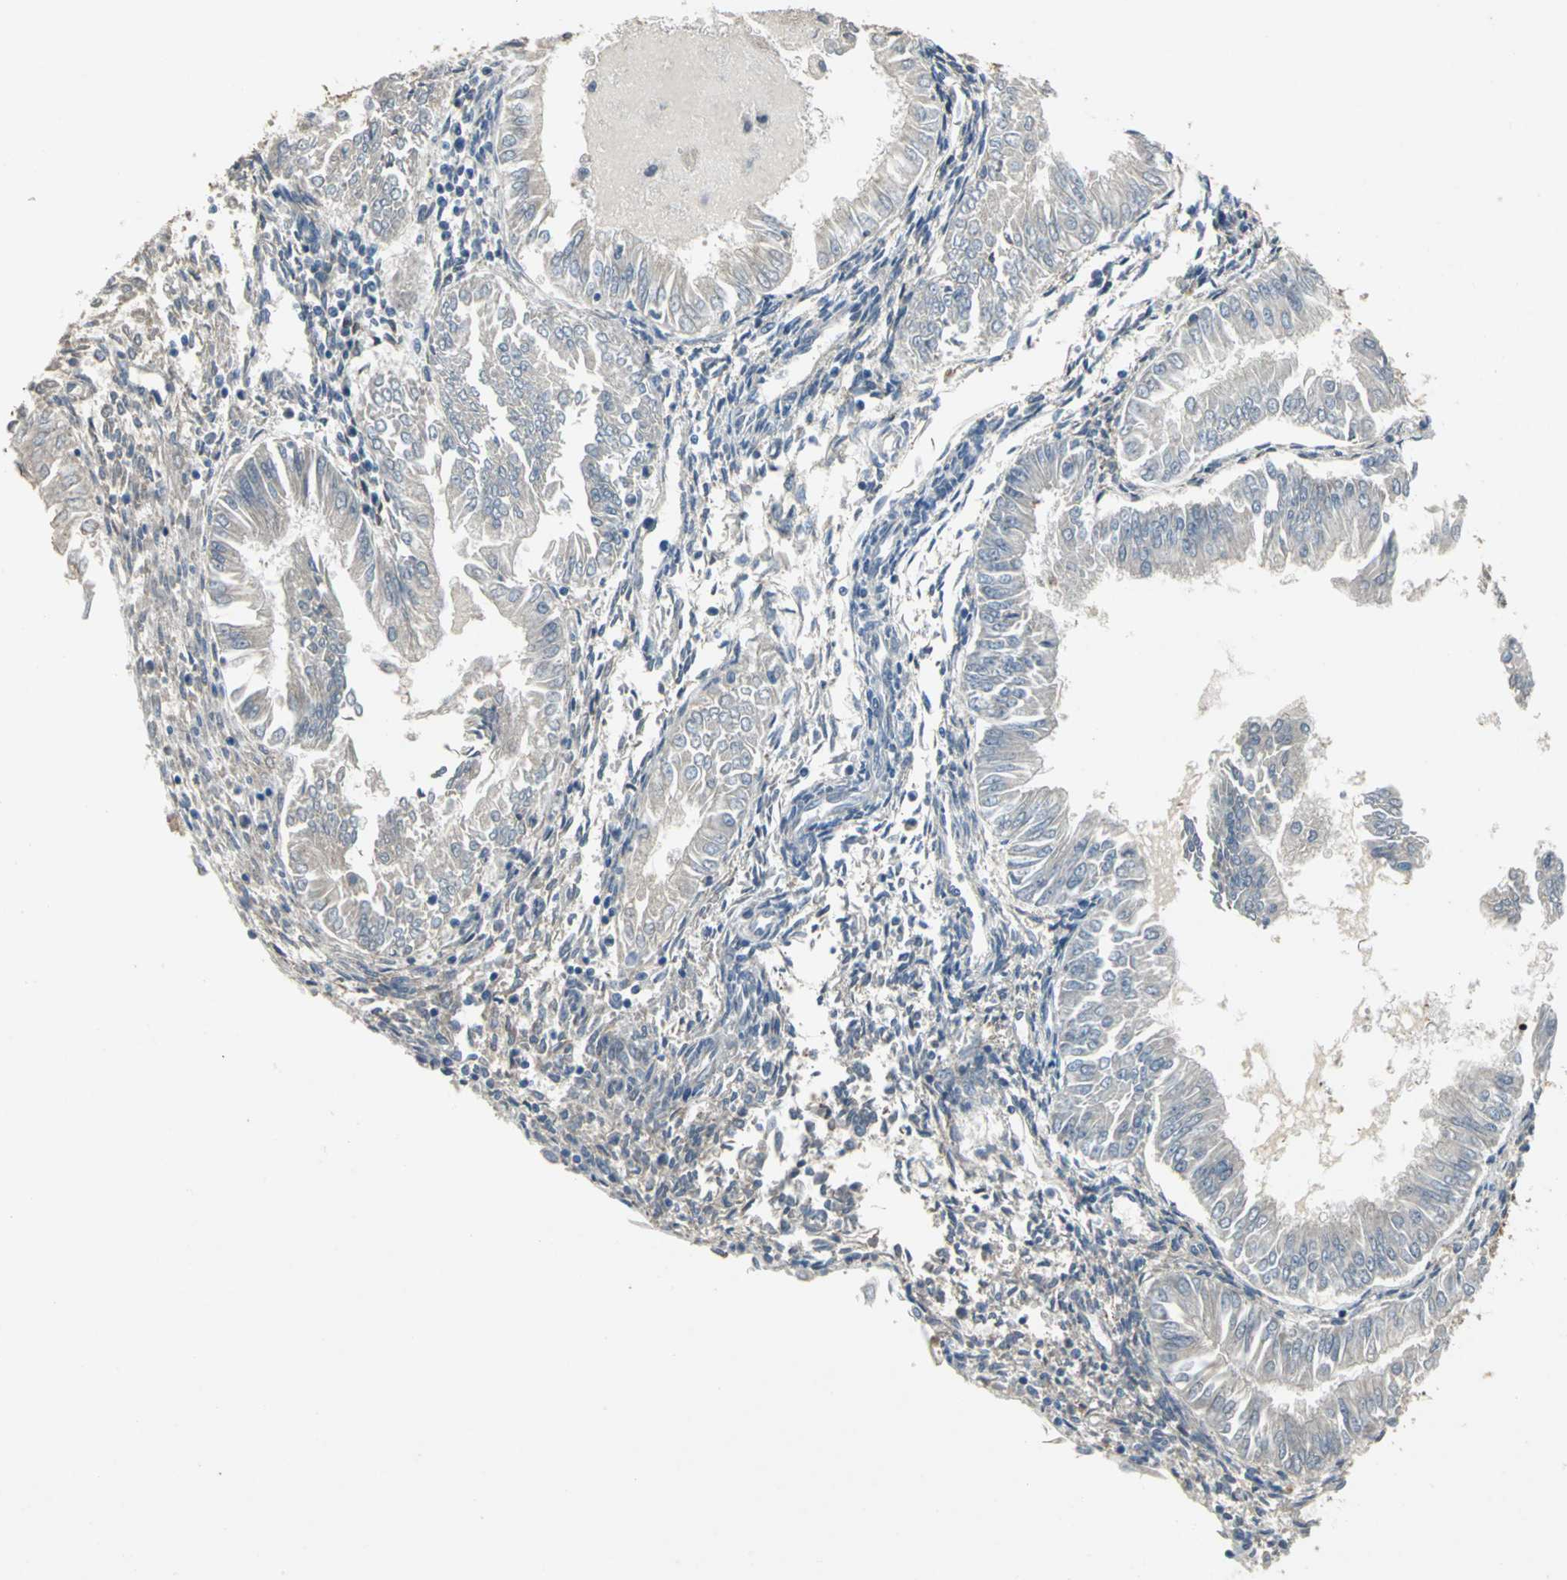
{"staining": {"intensity": "moderate", "quantity": "<25%", "location": "cytoplasmic/membranous"}, "tissue": "endometrial cancer", "cell_type": "Tumor cells", "image_type": "cancer", "snomed": [{"axis": "morphology", "description": "Adenocarcinoma, NOS"}, {"axis": "topography", "description": "Endometrium"}], "caption": "Approximately <25% of tumor cells in endometrial adenocarcinoma demonstrate moderate cytoplasmic/membranous protein staining as visualized by brown immunohistochemical staining.", "gene": "SYVN1", "patient": {"sex": "female", "age": 53}}